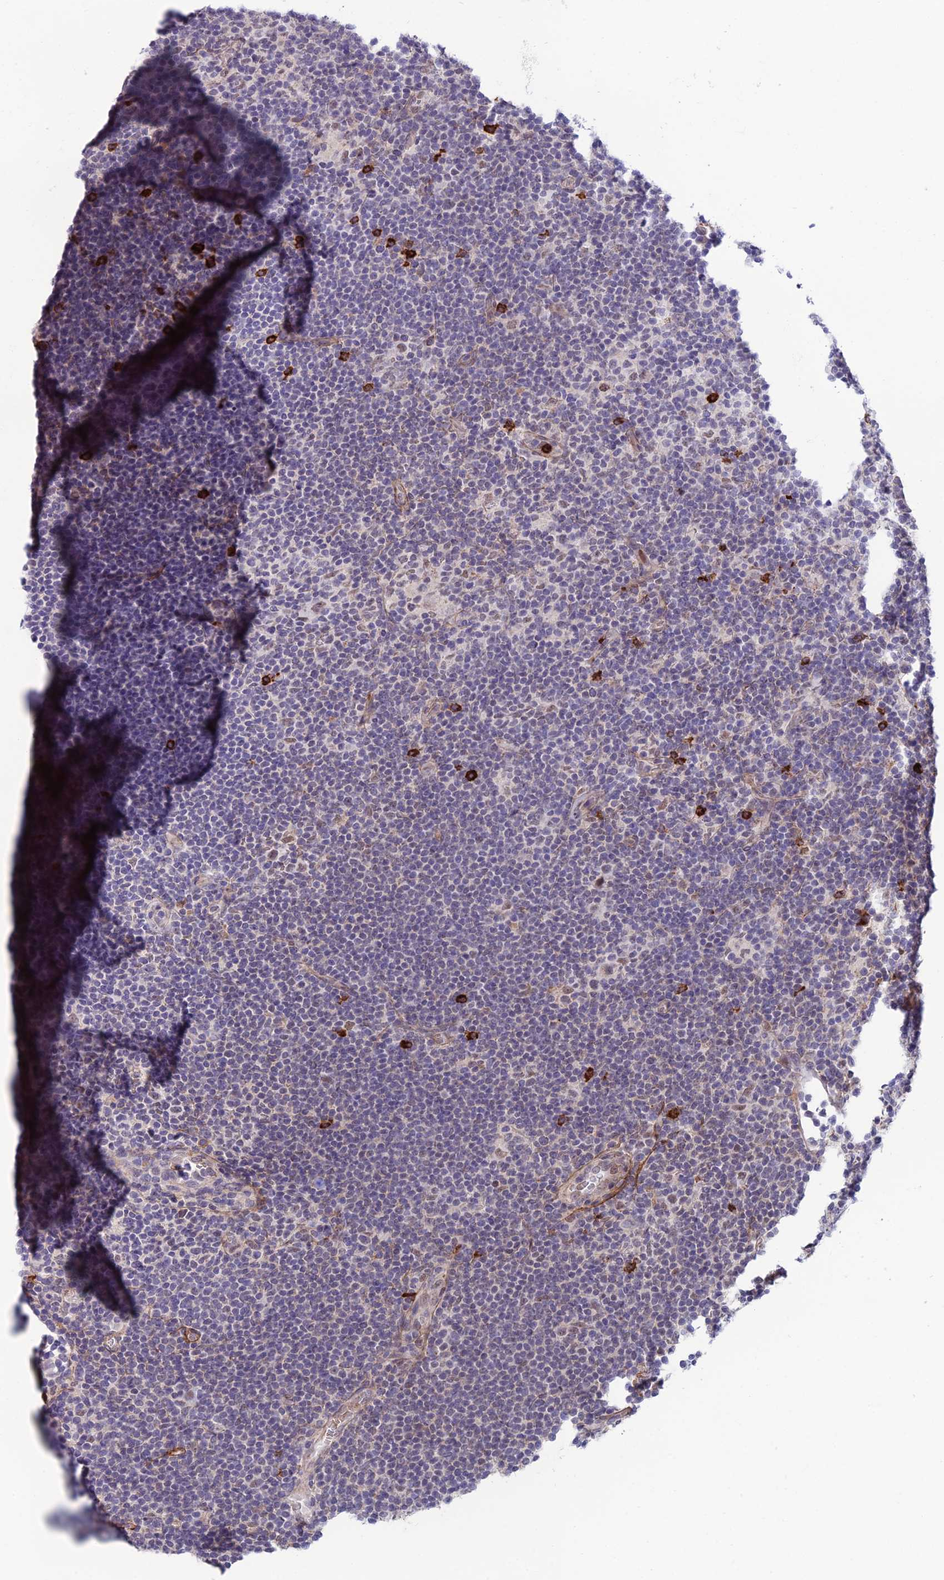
{"staining": {"intensity": "weak", "quantity": "<25%", "location": "nuclear"}, "tissue": "lymphoma", "cell_type": "Tumor cells", "image_type": "cancer", "snomed": [{"axis": "morphology", "description": "Hodgkin's disease, NOS"}, {"axis": "topography", "description": "Lymph node"}], "caption": "Tumor cells show no significant staining in lymphoma.", "gene": "COL6A6", "patient": {"sex": "female", "age": 57}}